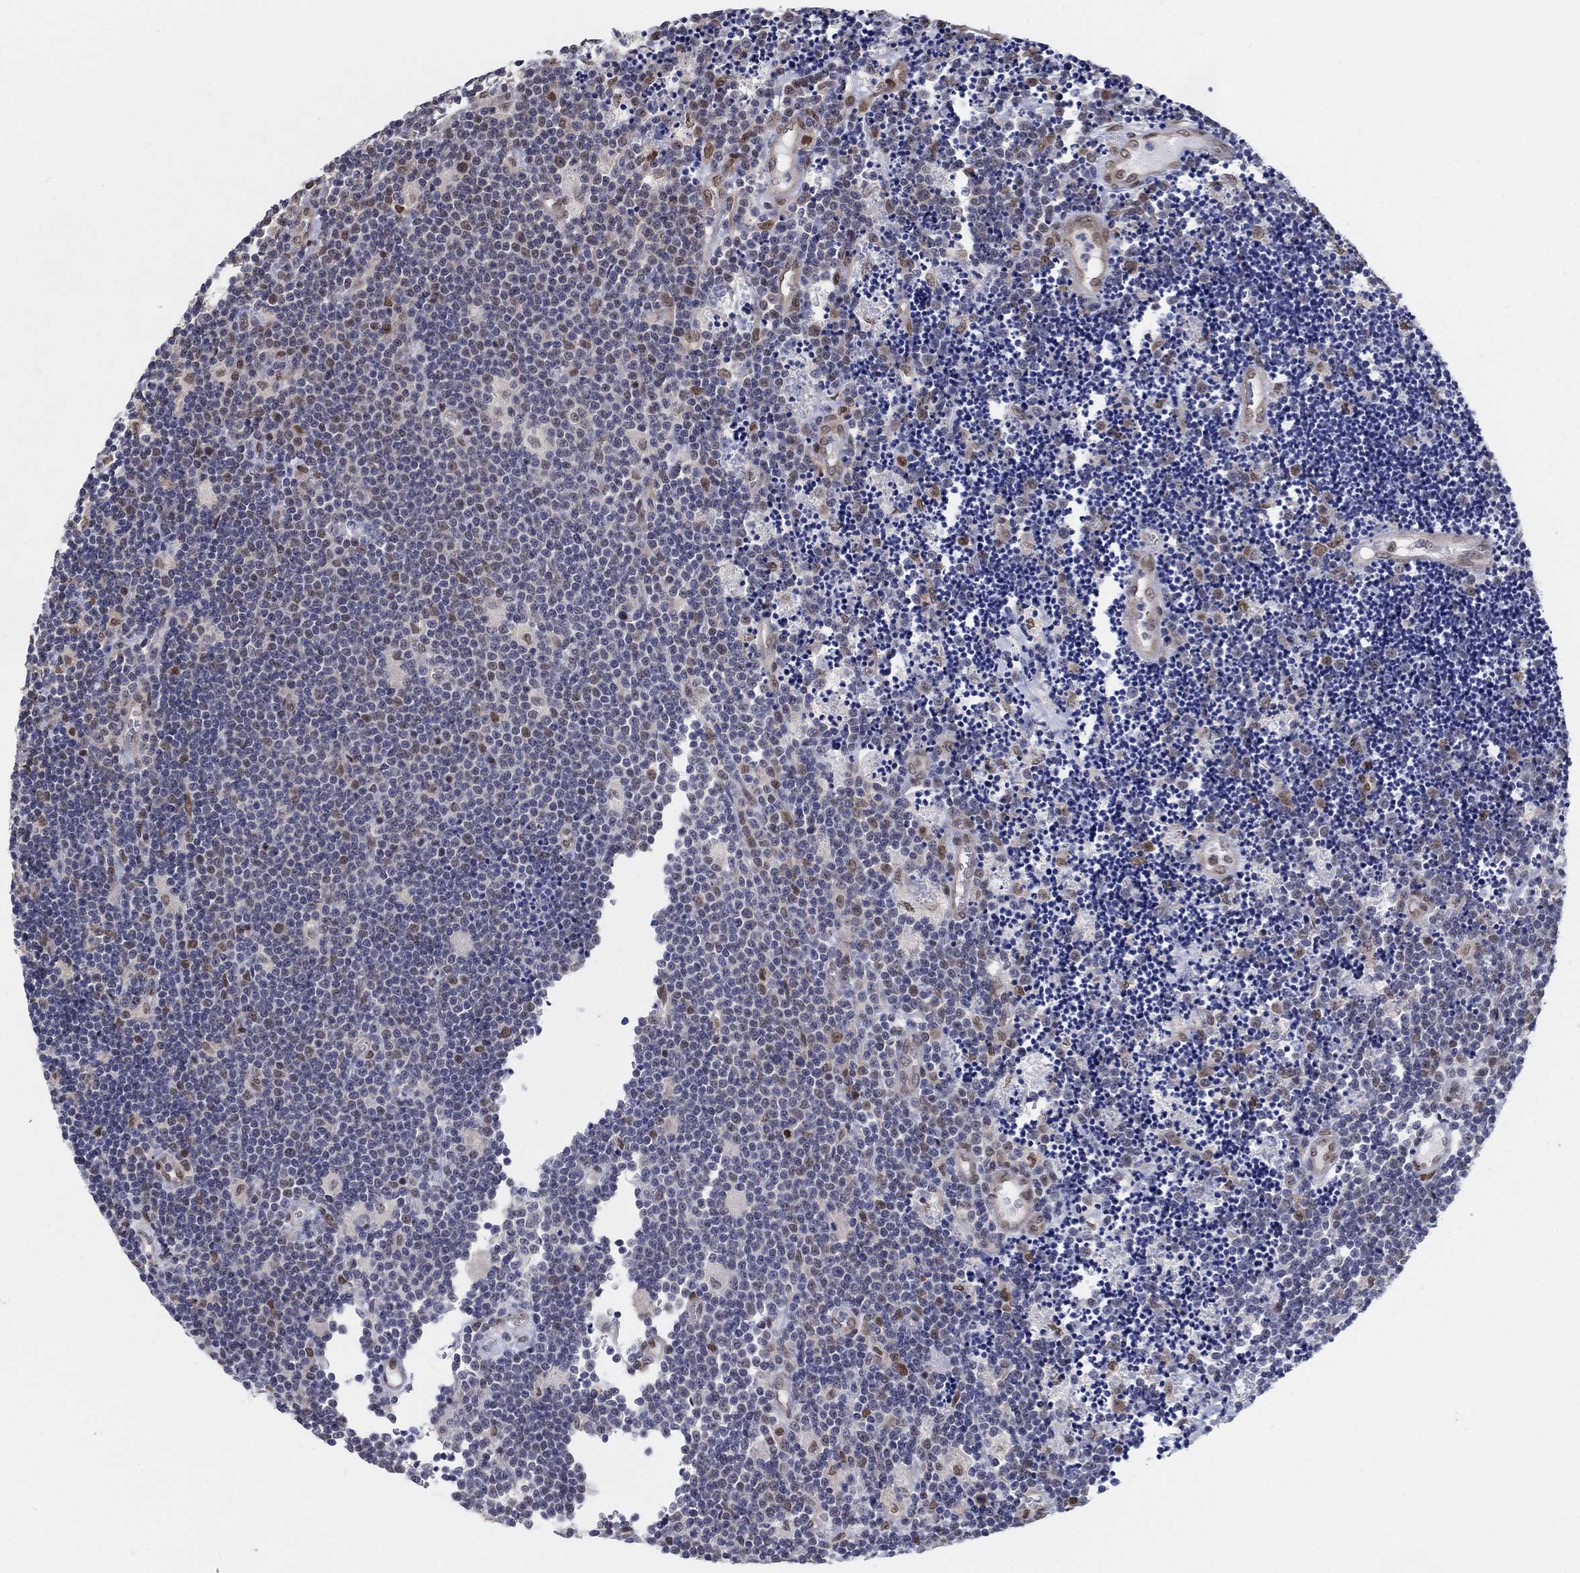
{"staining": {"intensity": "moderate", "quantity": "<25%", "location": "nuclear"}, "tissue": "lymphoma", "cell_type": "Tumor cells", "image_type": "cancer", "snomed": [{"axis": "morphology", "description": "Malignant lymphoma, non-Hodgkin's type, Low grade"}, {"axis": "topography", "description": "Brain"}], "caption": "Immunohistochemical staining of human lymphoma displays low levels of moderate nuclear positivity in about <25% of tumor cells.", "gene": "CENPE", "patient": {"sex": "female", "age": 66}}